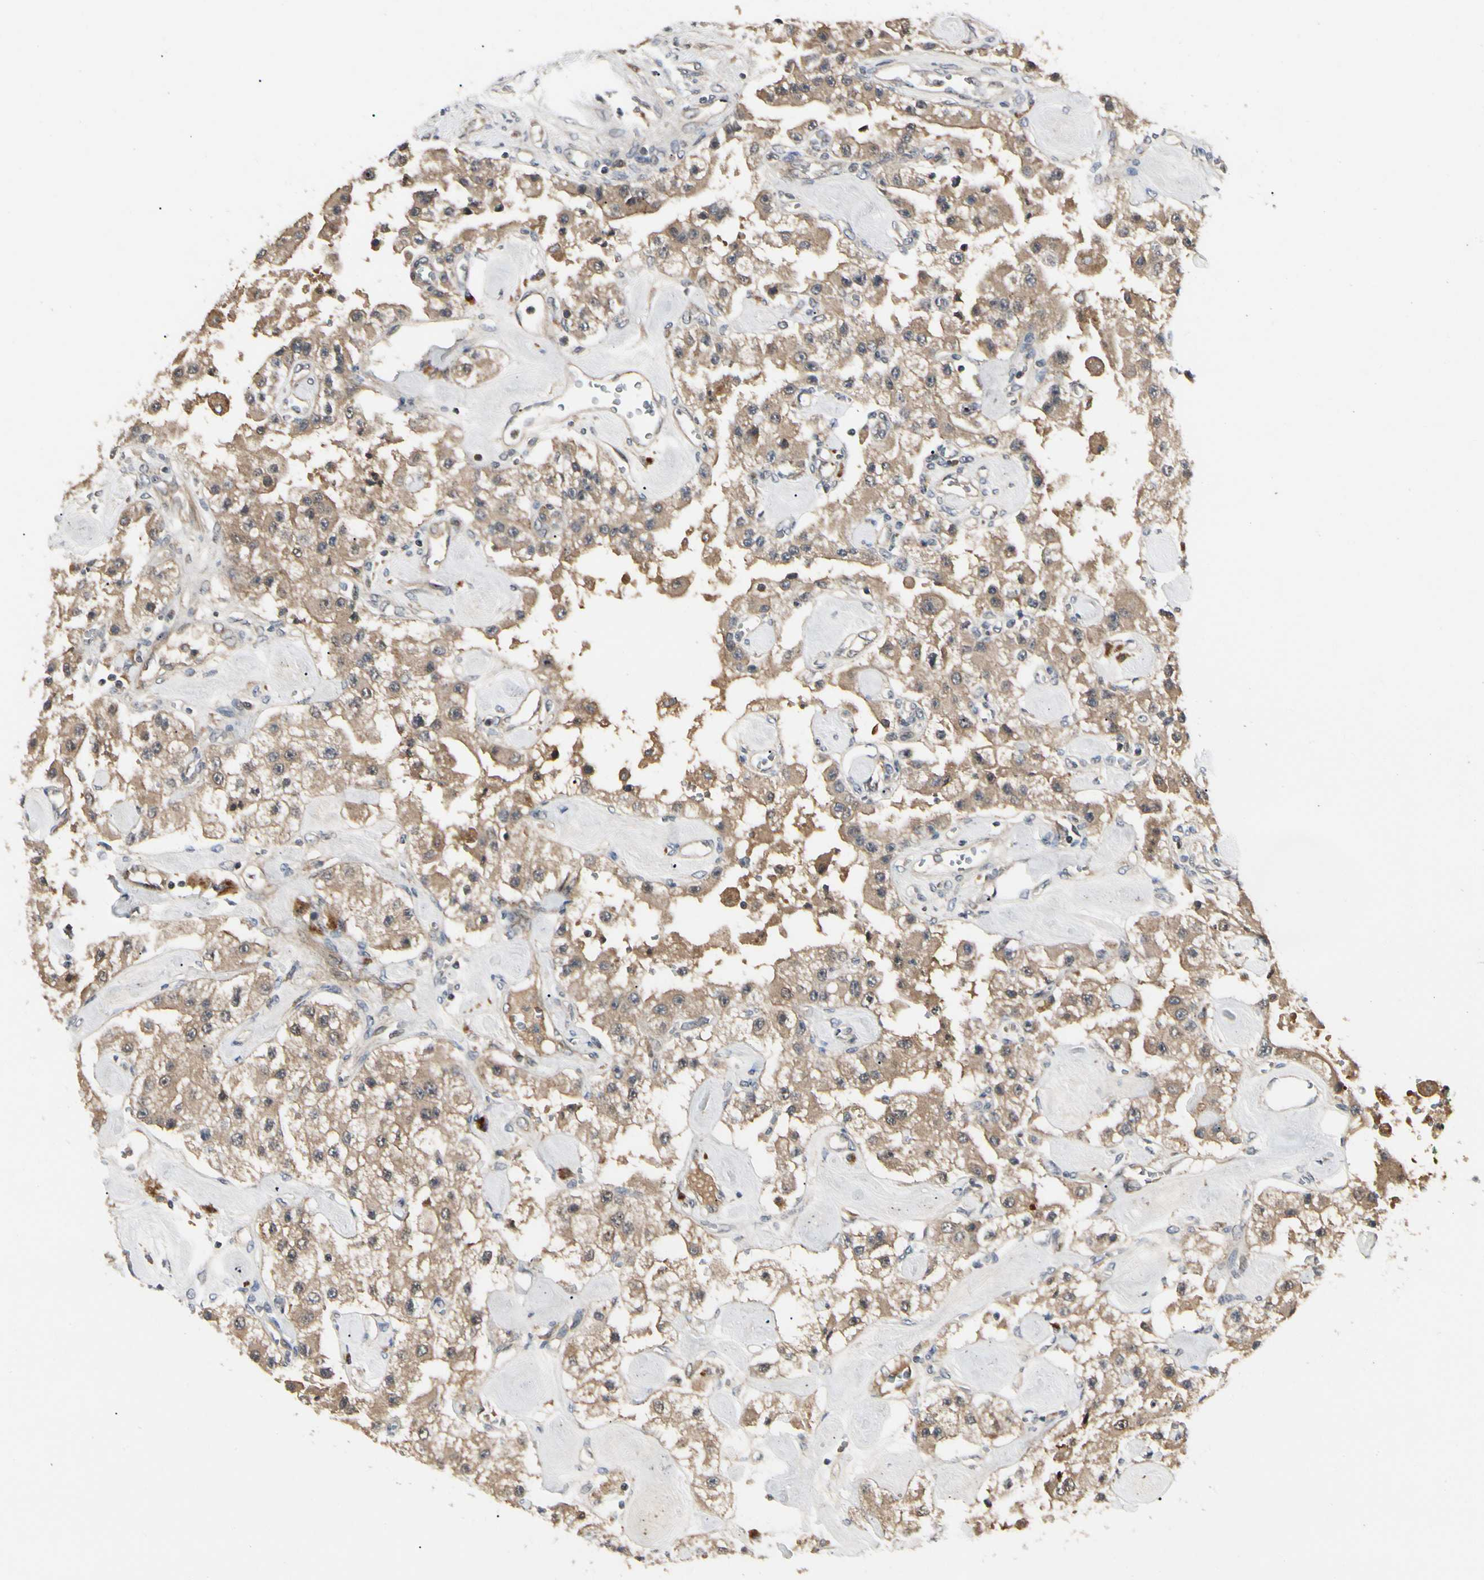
{"staining": {"intensity": "moderate", "quantity": ">75%", "location": "cytoplasmic/membranous"}, "tissue": "carcinoid", "cell_type": "Tumor cells", "image_type": "cancer", "snomed": [{"axis": "morphology", "description": "Carcinoid, malignant, NOS"}, {"axis": "topography", "description": "Pancreas"}], "caption": "Malignant carcinoid stained with a protein marker demonstrates moderate staining in tumor cells.", "gene": "RNF14", "patient": {"sex": "male", "age": 41}}